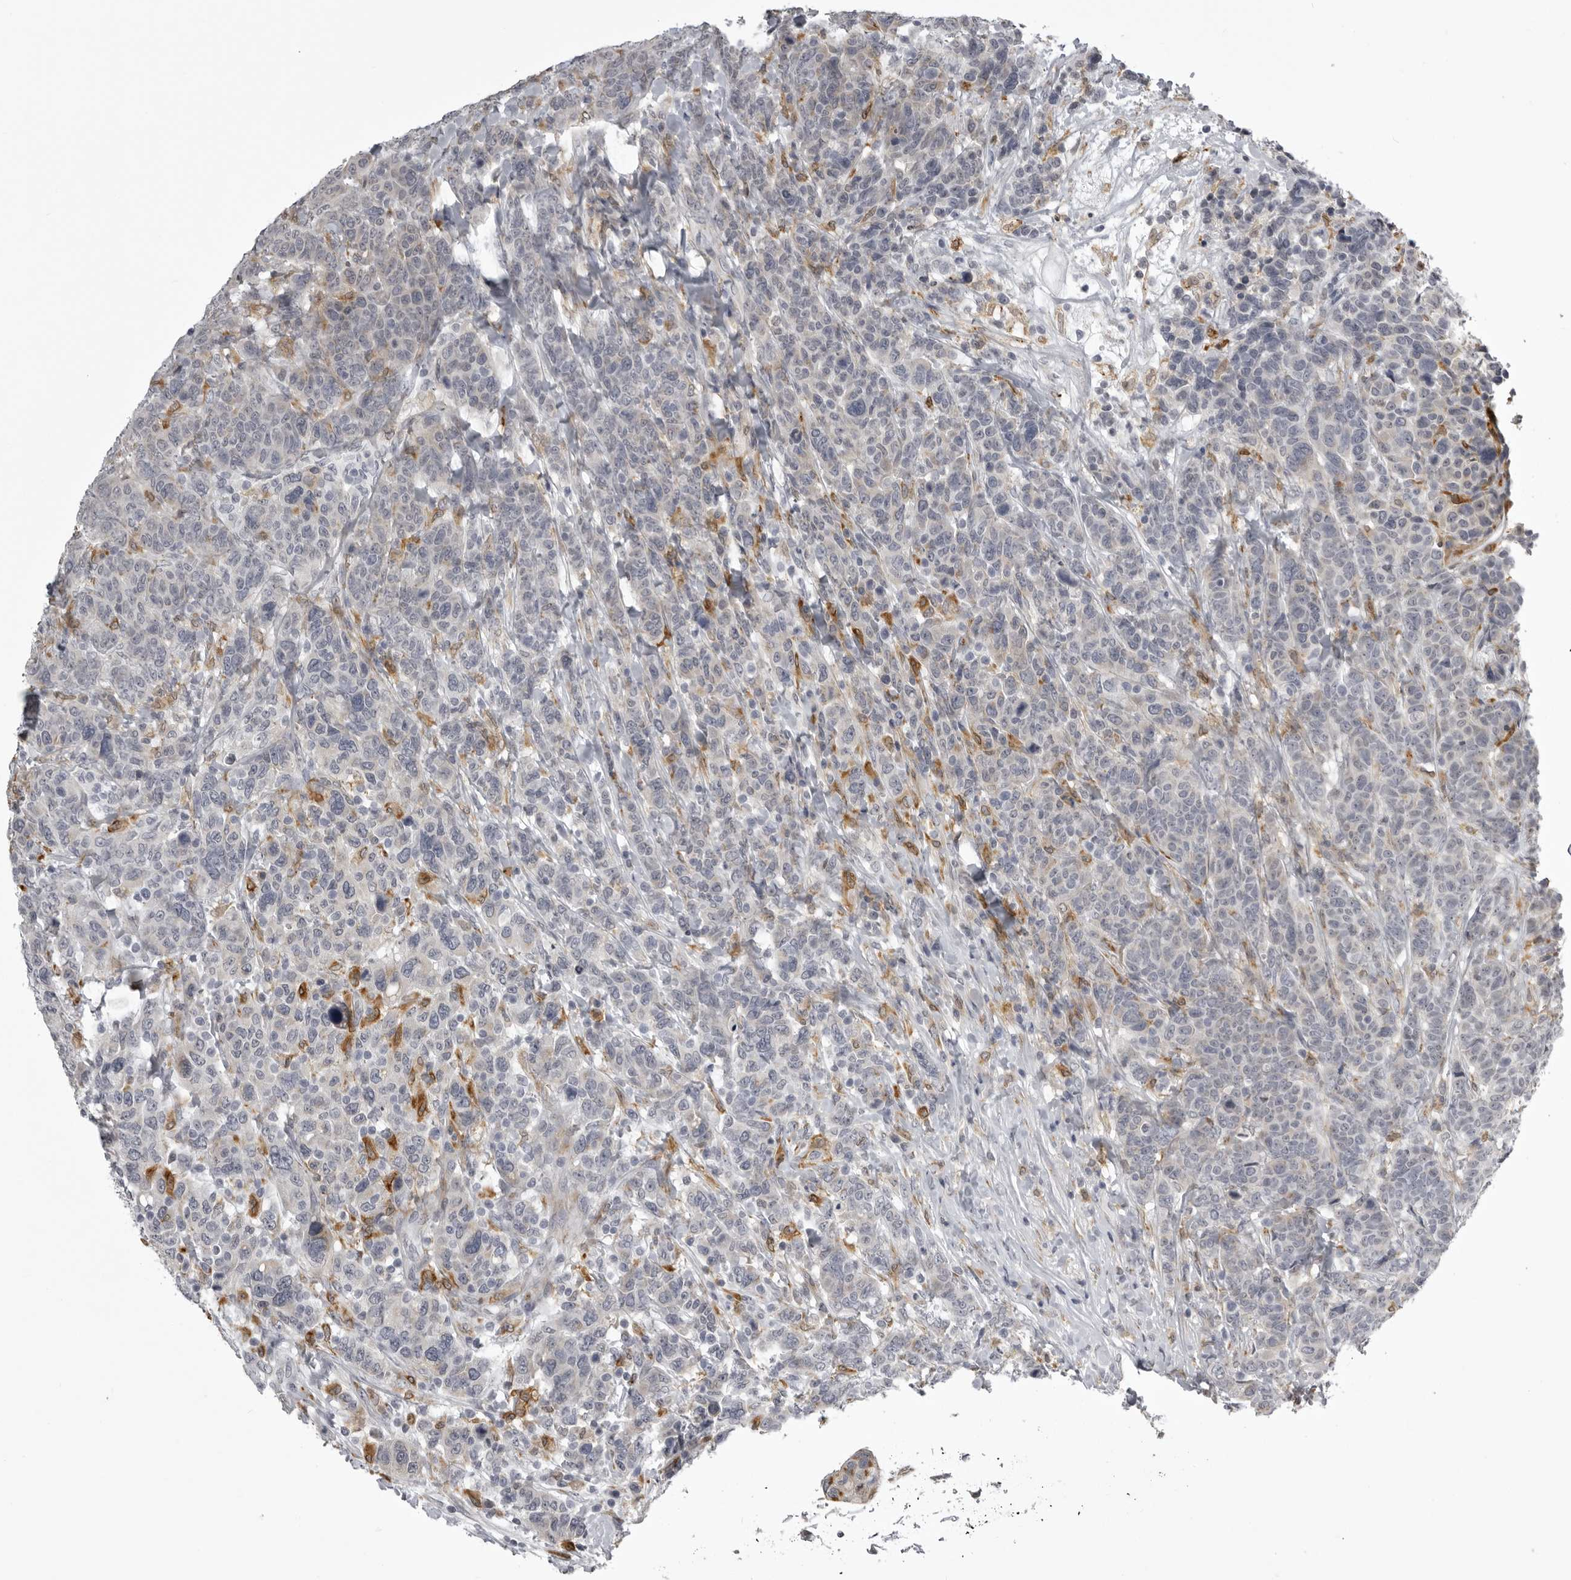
{"staining": {"intensity": "negative", "quantity": "none", "location": "none"}, "tissue": "breast cancer", "cell_type": "Tumor cells", "image_type": "cancer", "snomed": [{"axis": "morphology", "description": "Duct carcinoma"}, {"axis": "topography", "description": "Breast"}], "caption": "An immunohistochemistry histopathology image of breast invasive ductal carcinoma is shown. There is no staining in tumor cells of breast invasive ductal carcinoma.", "gene": "NCEH1", "patient": {"sex": "female", "age": 37}}